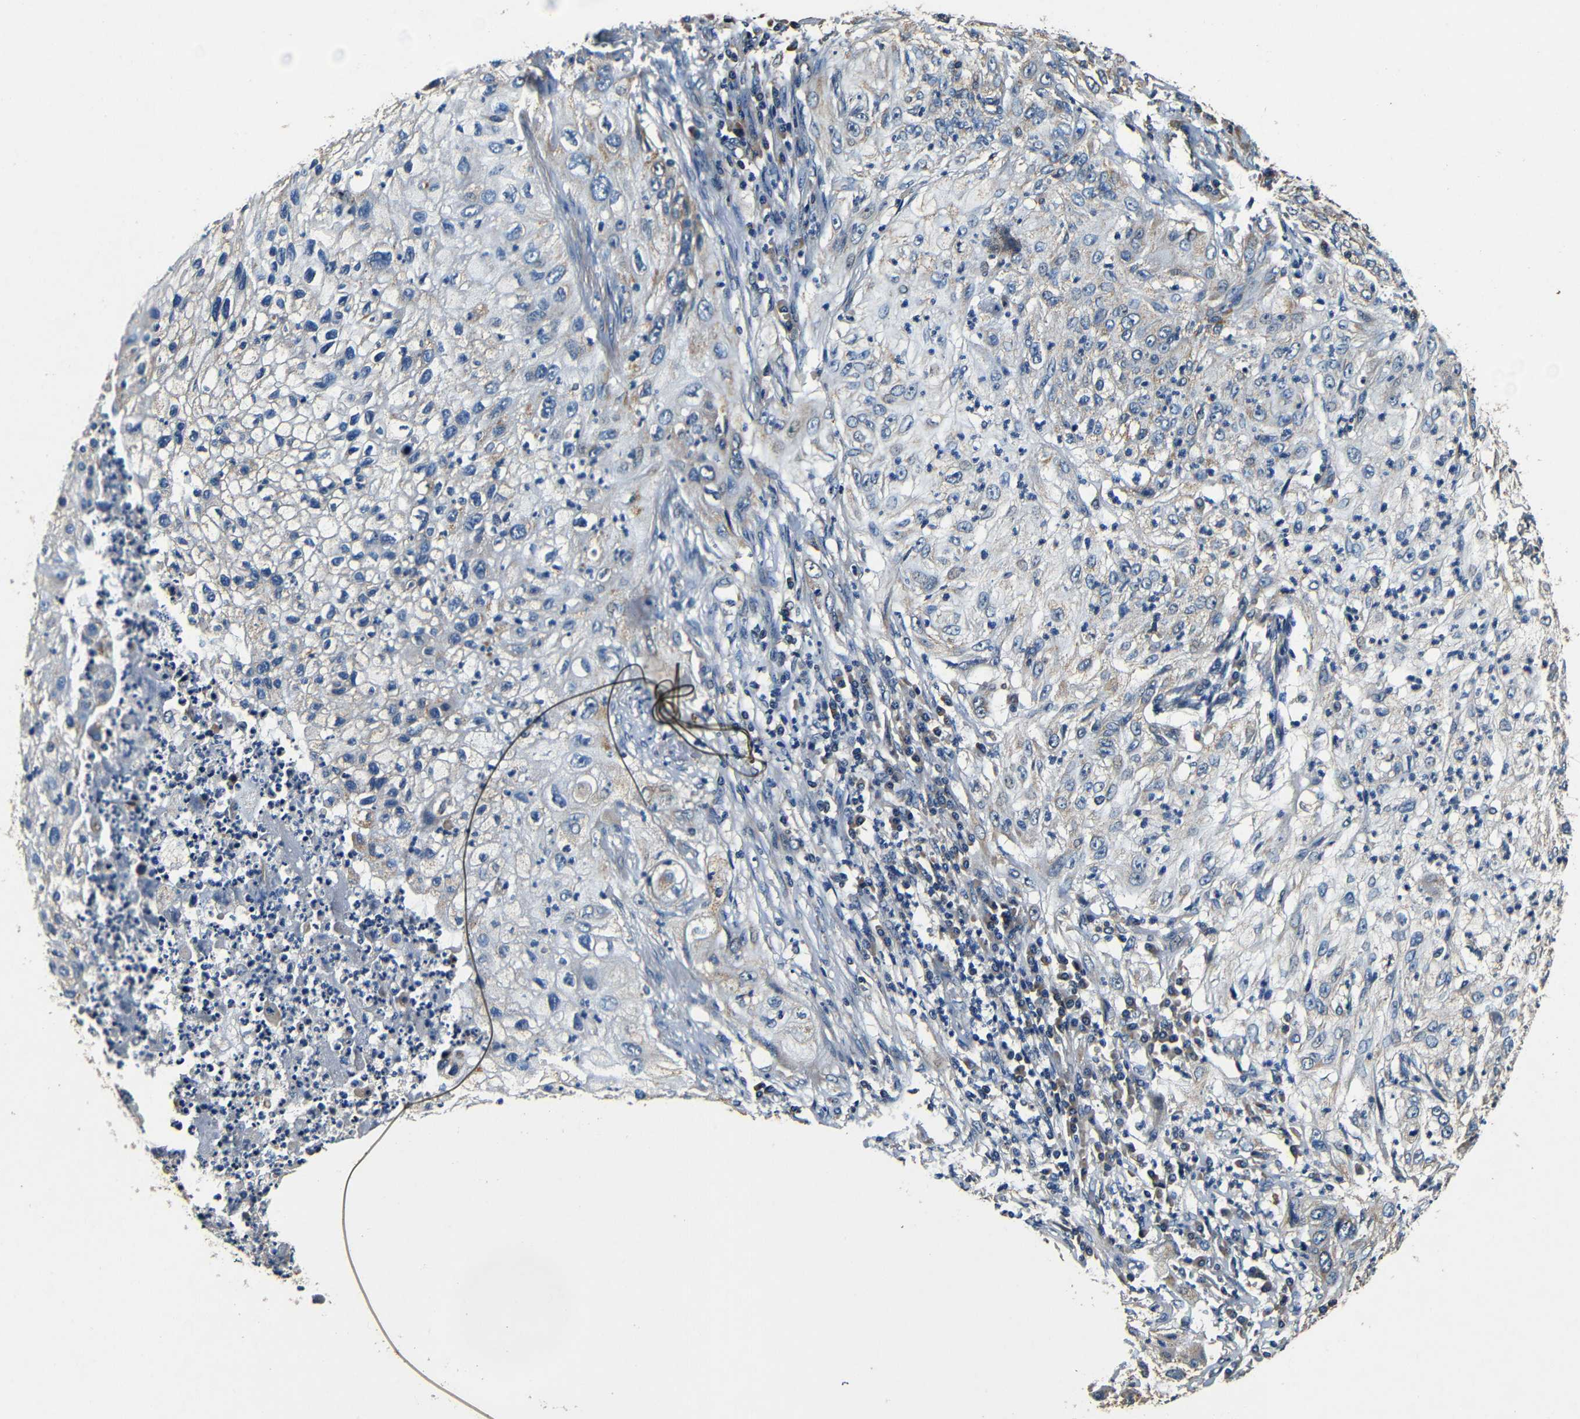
{"staining": {"intensity": "weak", "quantity": "<25%", "location": "cytoplasmic/membranous"}, "tissue": "lung cancer", "cell_type": "Tumor cells", "image_type": "cancer", "snomed": [{"axis": "morphology", "description": "Inflammation, NOS"}, {"axis": "morphology", "description": "Squamous cell carcinoma, NOS"}, {"axis": "topography", "description": "Lymph node"}, {"axis": "topography", "description": "Soft tissue"}, {"axis": "topography", "description": "Lung"}], "caption": "The micrograph displays no significant staining in tumor cells of lung cancer. The staining is performed using DAB (3,3'-diaminobenzidine) brown chromogen with nuclei counter-stained in using hematoxylin.", "gene": "MTX1", "patient": {"sex": "male", "age": 66}}